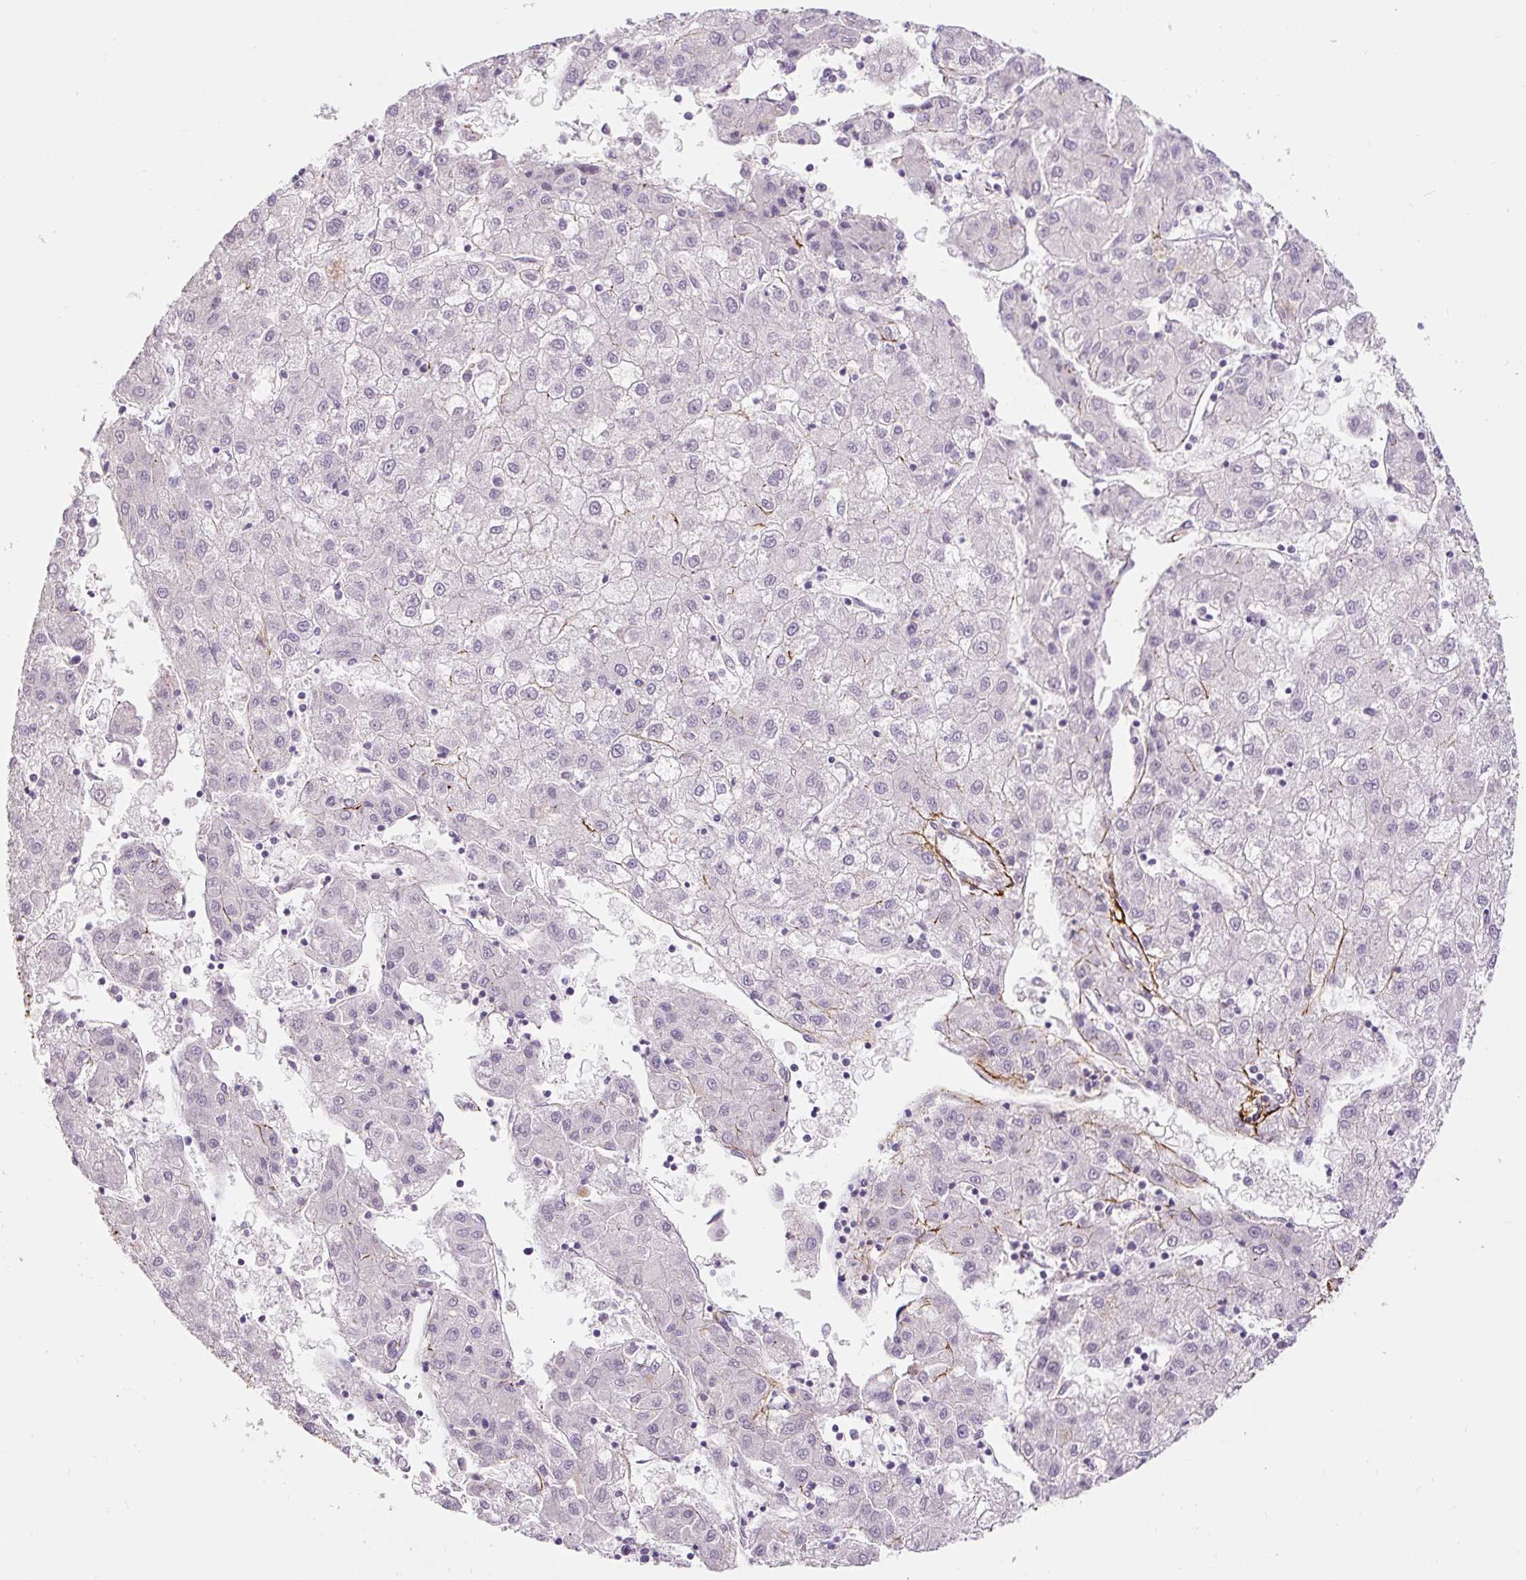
{"staining": {"intensity": "negative", "quantity": "none", "location": "none"}, "tissue": "liver cancer", "cell_type": "Tumor cells", "image_type": "cancer", "snomed": [{"axis": "morphology", "description": "Carcinoma, Hepatocellular, NOS"}, {"axis": "topography", "description": "Liver"}], "caption": "Protein analysis of liver hepatocellular carcinoma exhibits no significant expression in tumor cells.", "gene": "FBN1", "patient": {"sex": "male", "age": 72}}